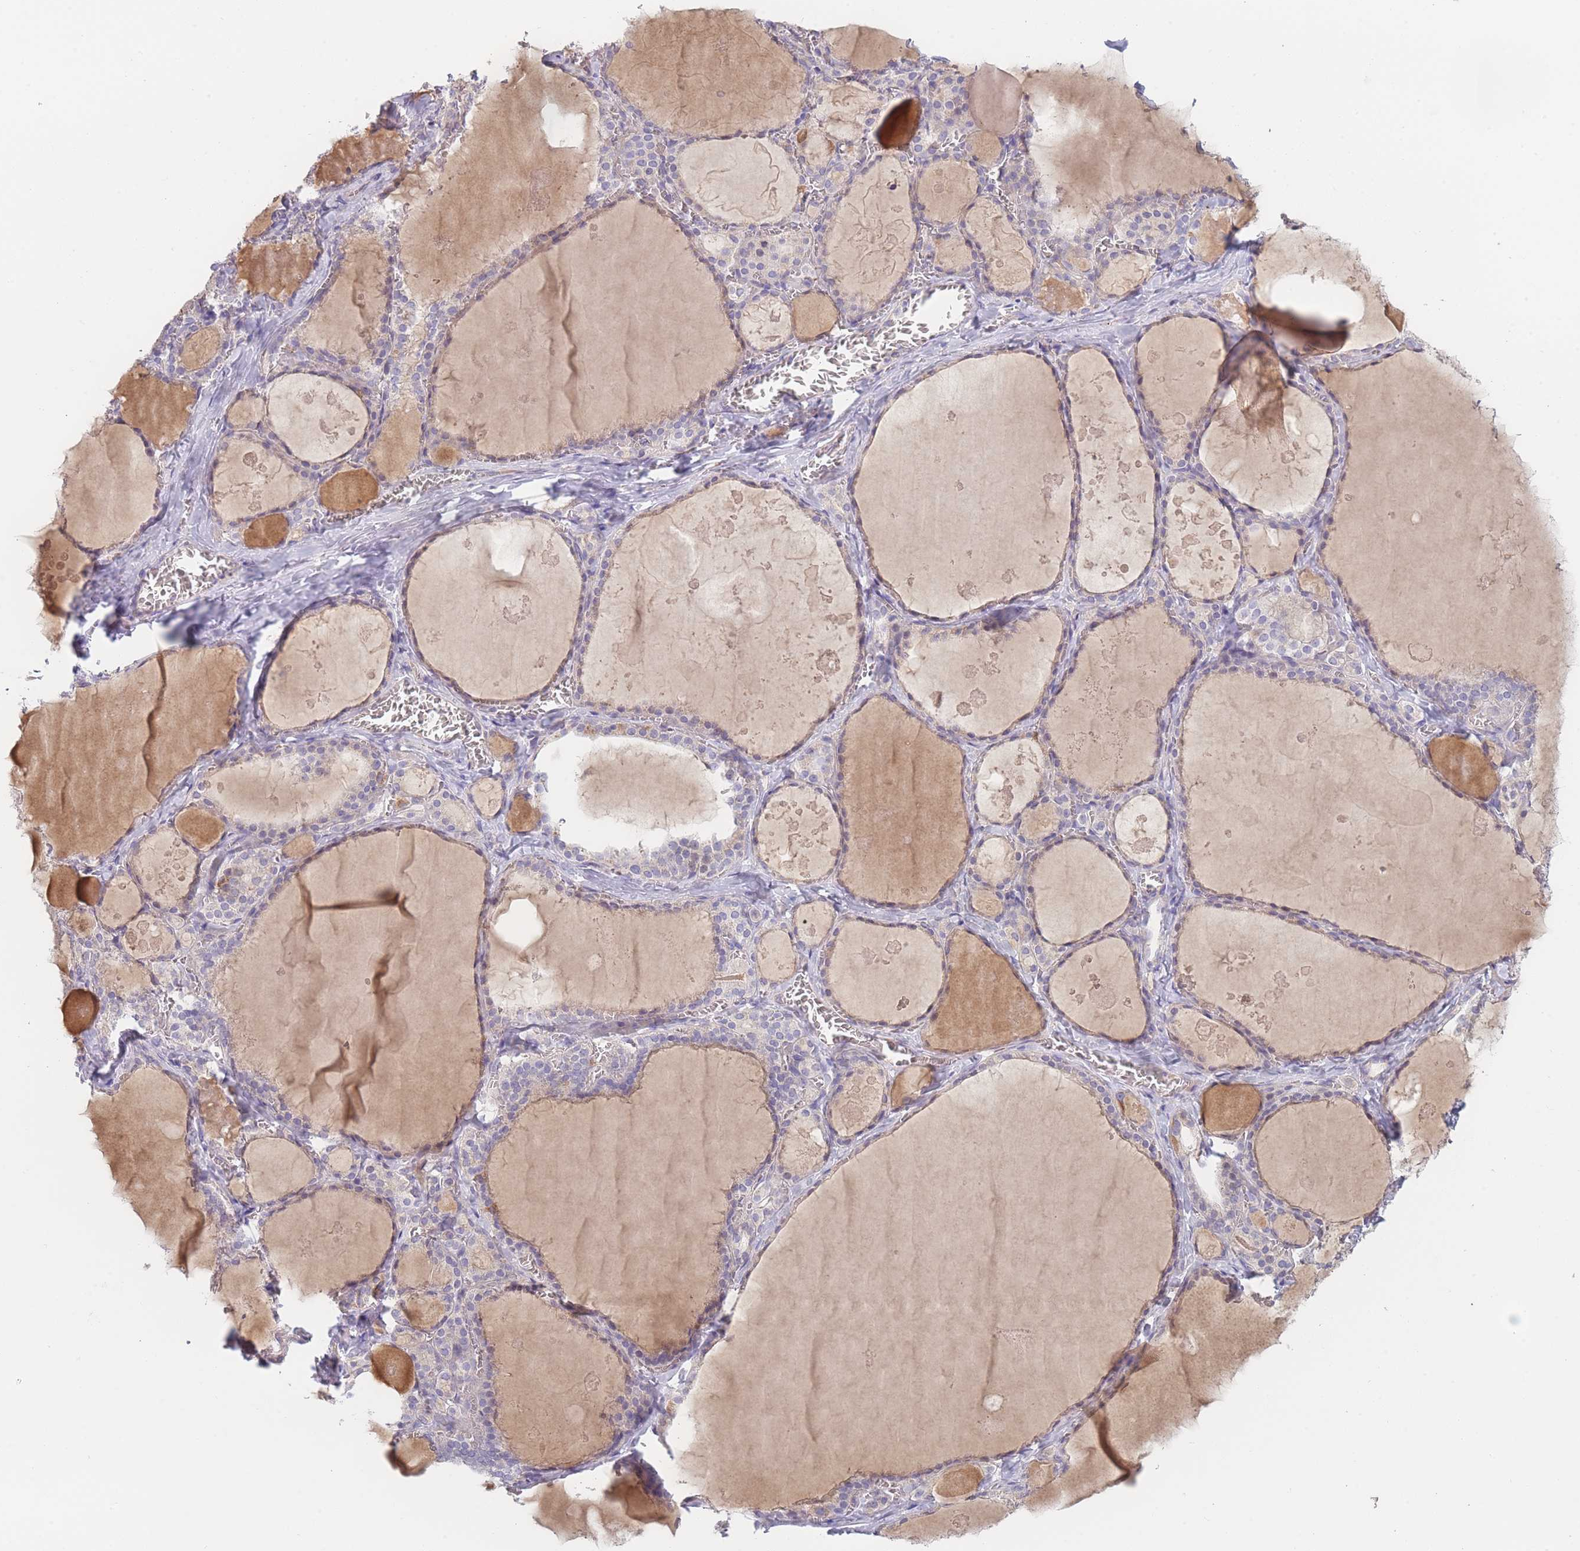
{"staining": {"intensity": "weak", "quantity": "25%-75%", "location": "cytoplasmic/membranous"}, "tissue": "thyroid gland", "cell_type": "Glandular cells", "image_type": "normal", "snomed": [{"axis": "morphology", "description": "Normal tissue, NOS"}, {"axis": "topography", "description": "Thyroid gland"}], "caption": "Immunohistochemistry (IHC) image of normal thyroid gland stained for a protein (brown), which exhibits low levels of weak cytoplasmic/membranous positivity in about 25%-75% of glandular cells.", "gene": "SMPD4", "patient": {"sex": "male", "age": 56}}